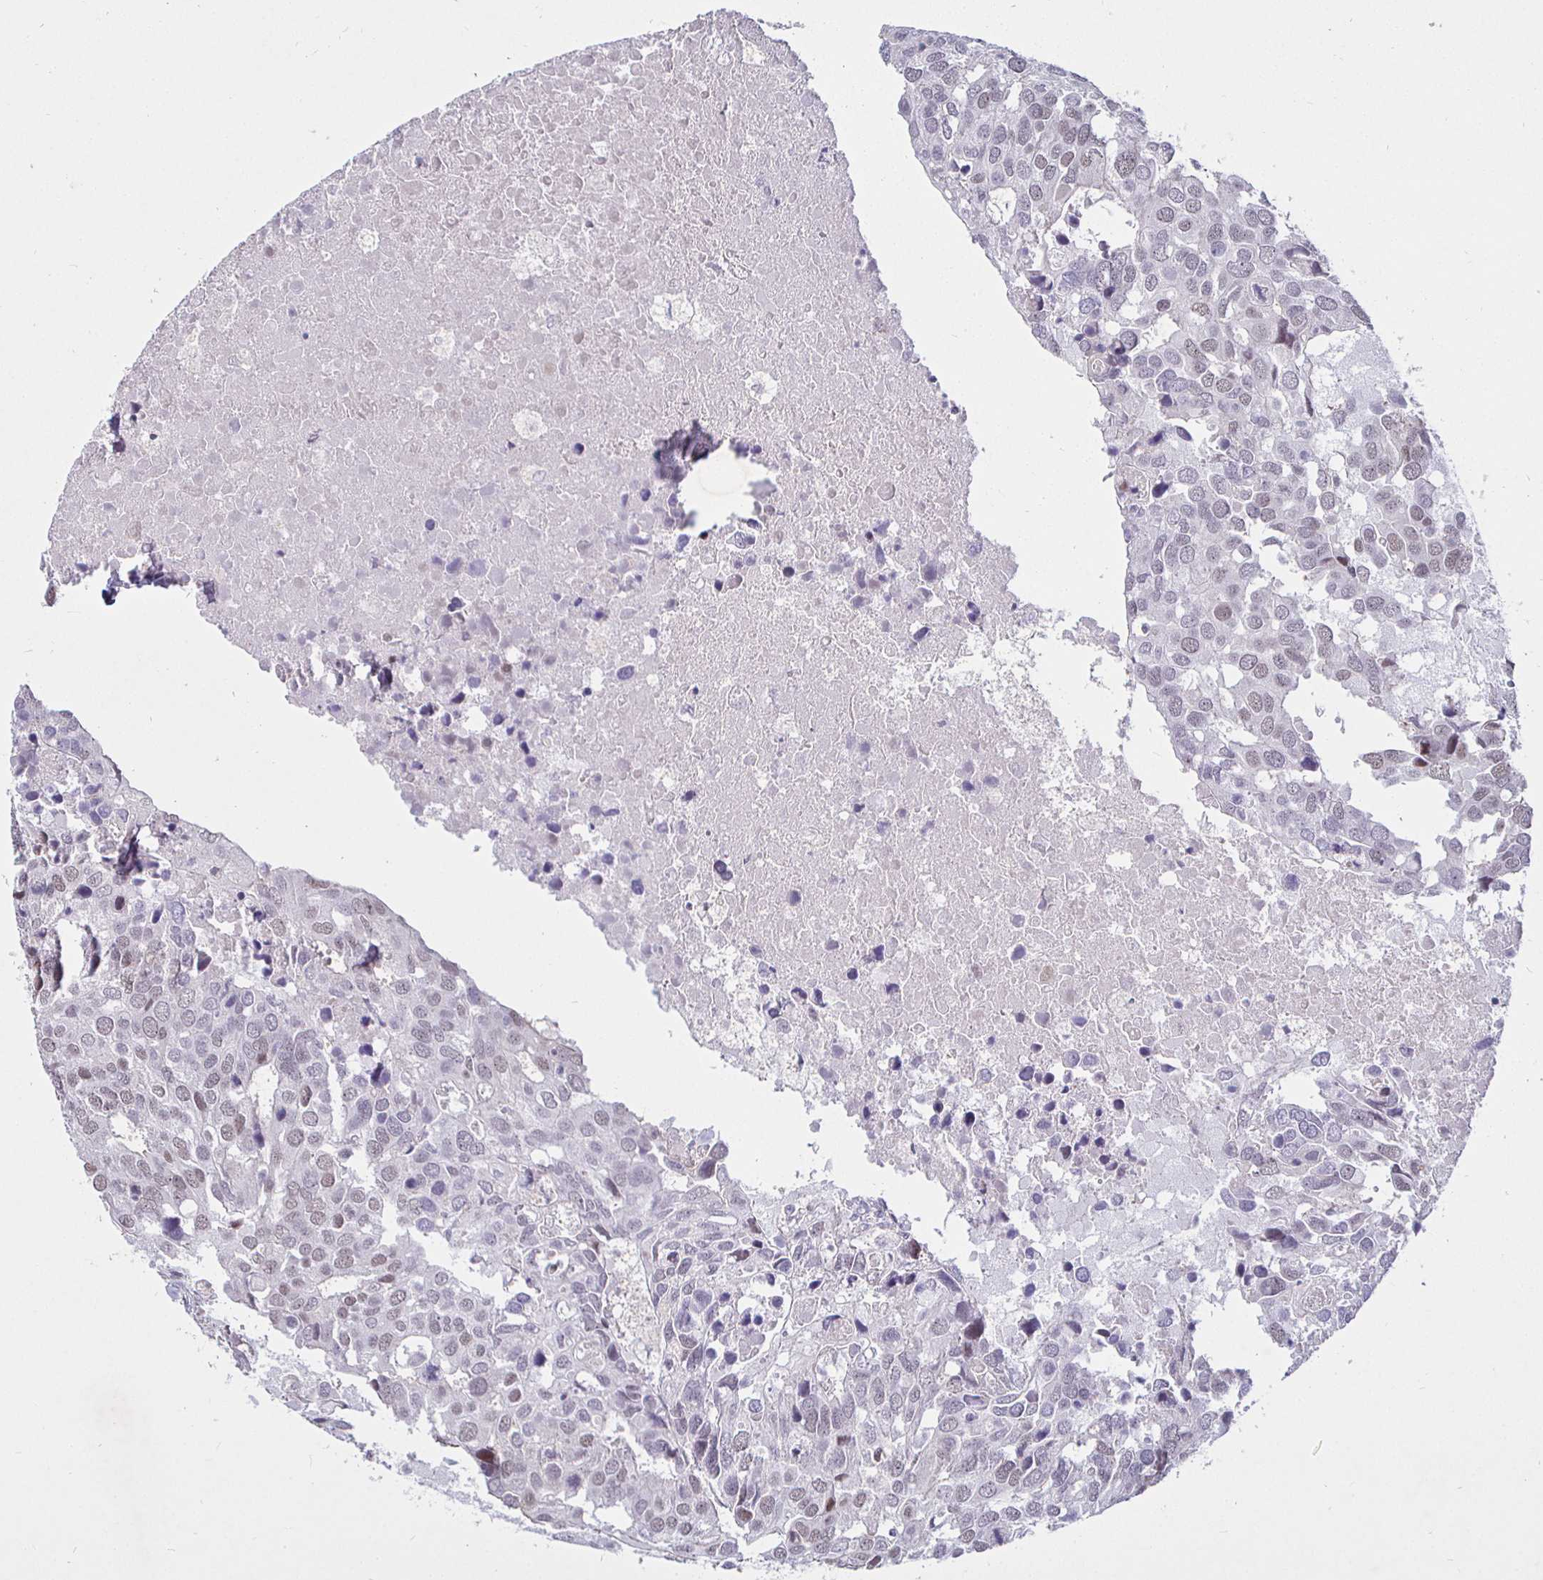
{"staining": {"intensity": "weak", "quantity": "25%-75%", "location": "nuclear"}, "tissue": "breast cancer", "cell_type": "Tumor cells", "image_type": "cancer", "snomed": [{"axis": "morphology", "description": "Duct carcinoma"}, {"axis": "topography", "description": "Breast"}], "caption": "A histopathology image showing weak nuclear expression in approximately 25%-75% of tumor cells in breast cancer, as visualized by brown immunohistochemical staining.", "gene": "MLH1", "patient": {"sex": "female", "age": 83}}